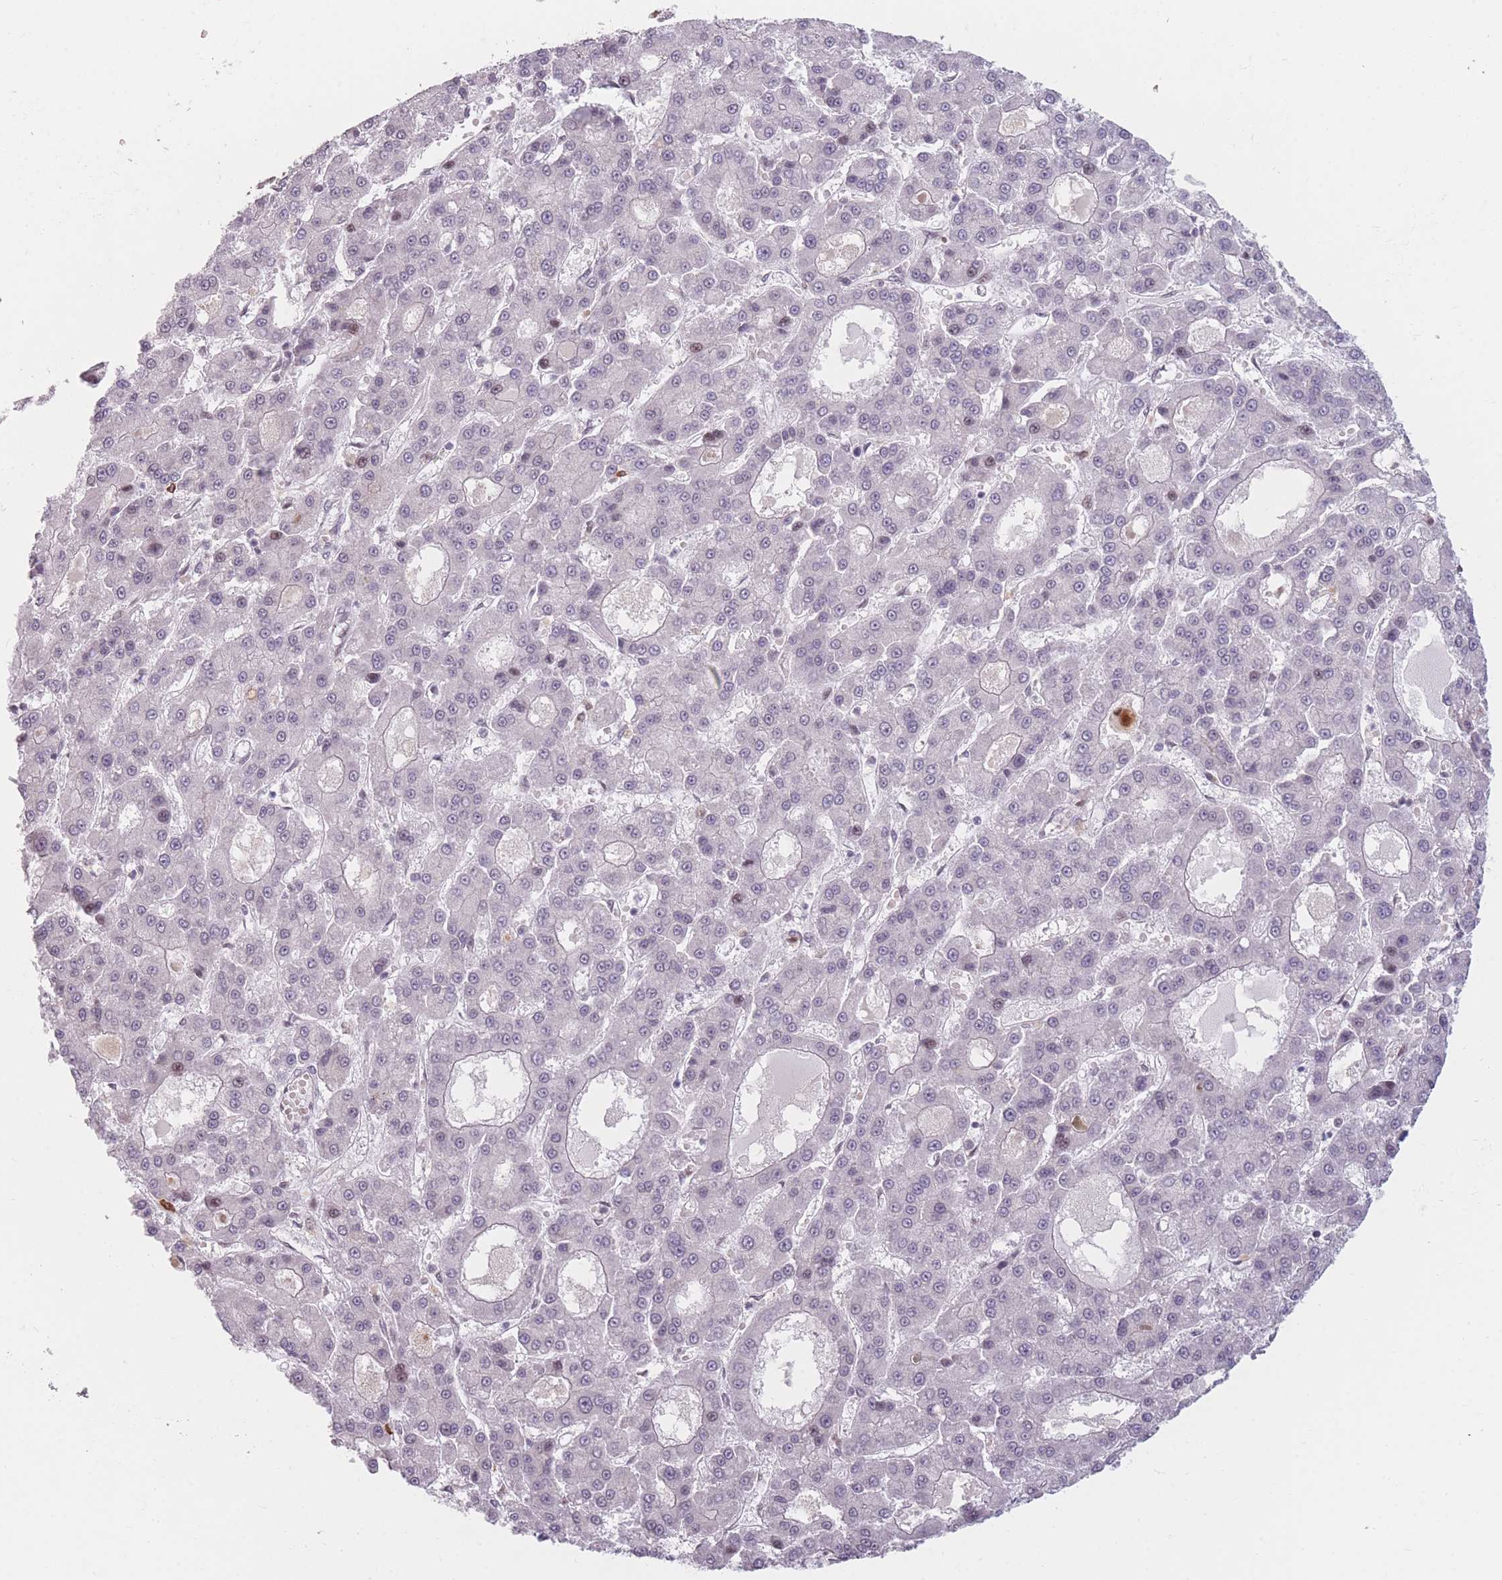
{"staining": {"intensity": "weak", "quantity": "<25%", "location": "nuclear"}, "tissue": "liver cancer", "cell_type": "Tumor cells", "image_type": "cancer", "snomed": [{"axis": "morphology", "description": "Carcinoma, Hepatocellular, NOS"}, {"axis": "topography", "description": "Liver"}], "caption": "Protein analysis of hepatocellular carcinoma (liver) exhibits no significant staining in tumor cells.", "gene": "SUPT6H", "patient": {"sex": "male", "age": 70}}